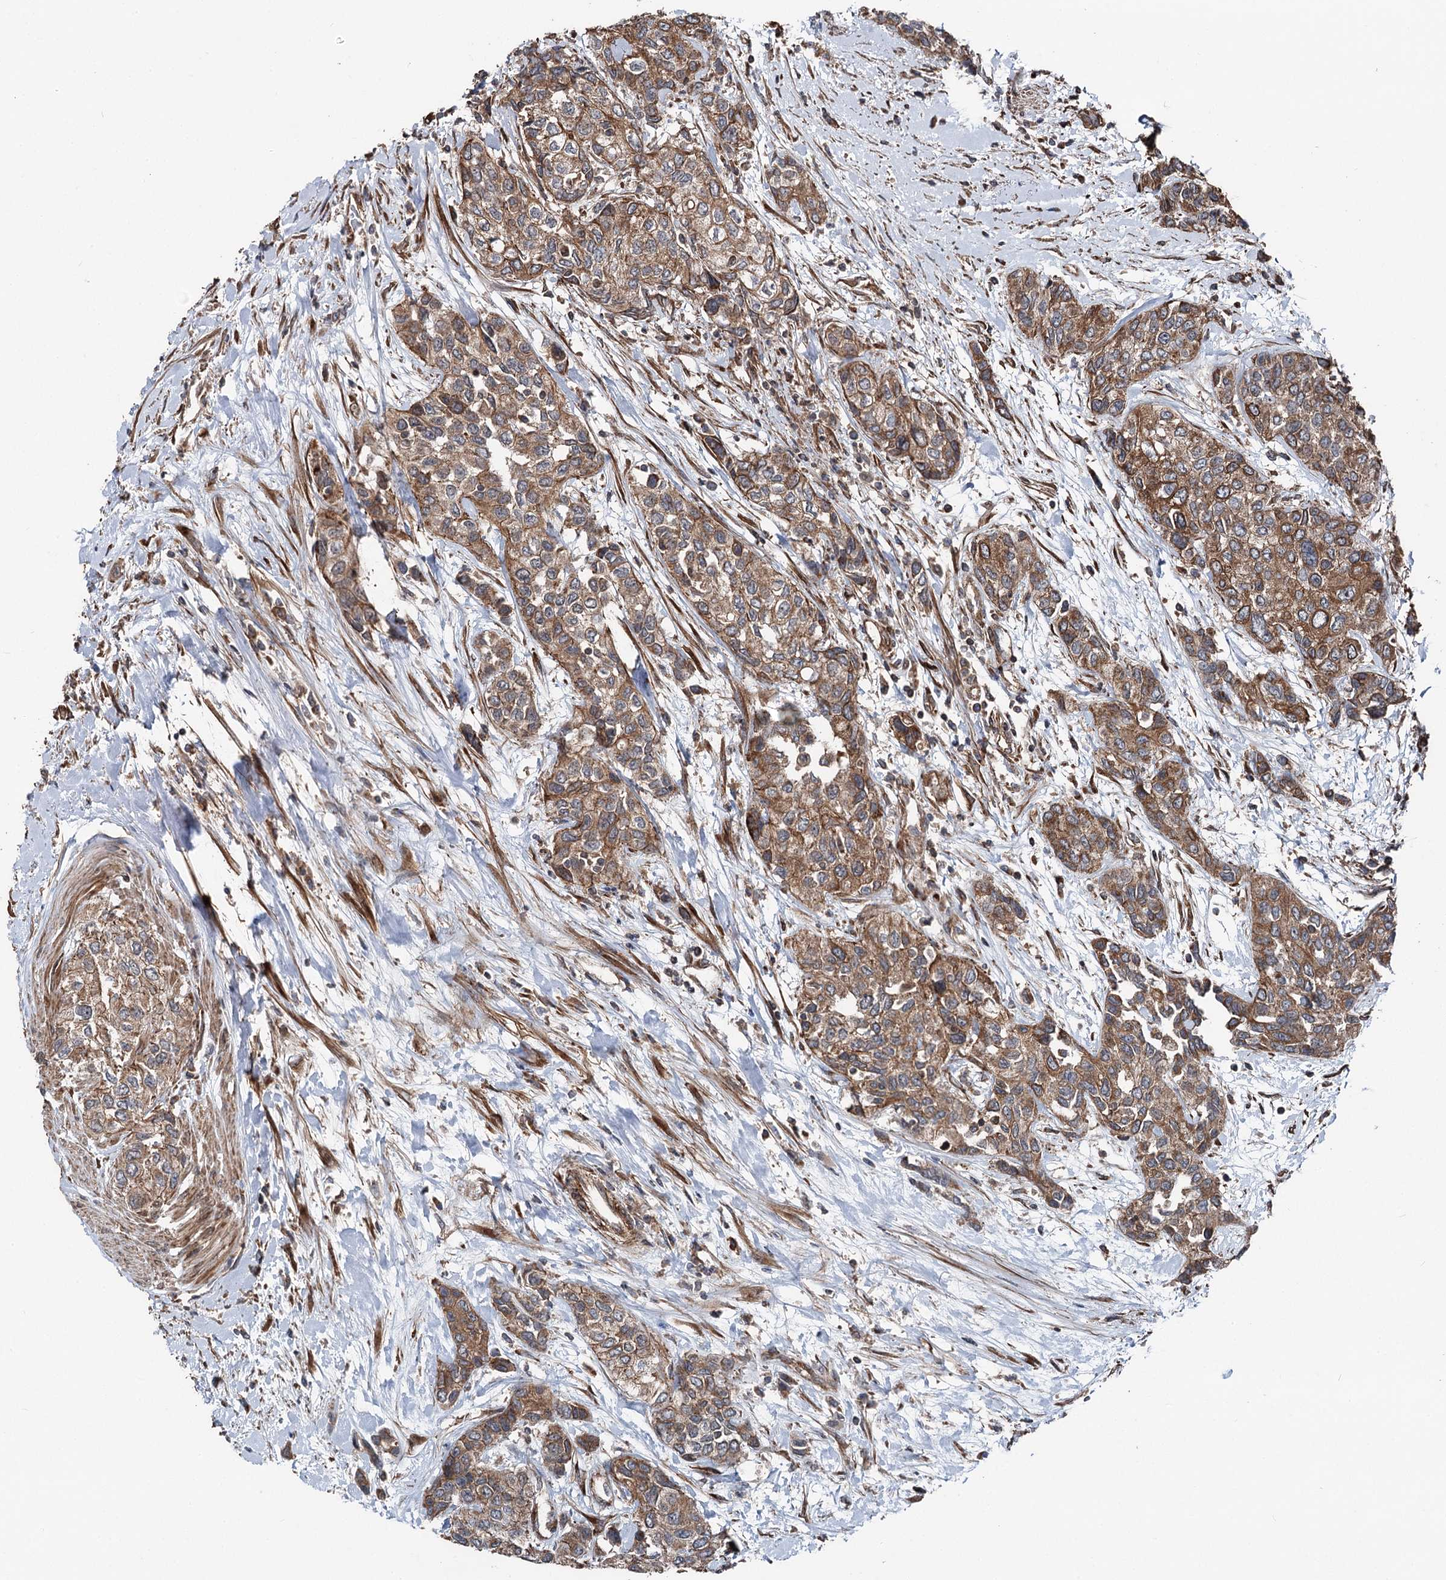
{"staining": {"intensity": "moderate", "quantity": ">75%", "location": "cytoplasmic/membranous"}, "tissue": "urothelial cancer", "cell_type": "Tumor cells", "image_type": "cancer", "snomed": [{"axis": "morphology", "description": "Normal tissue, NOS"}, {"axis": "morphology", "description": "Urothelial carcinoma, High grade"}, {"axis": "topography", "description": "Vascular tissue"}, {"axis": "topography", "description": "Urinary bladder"}], "caption": "Immunohistochemistry micrograph of neoplastic tissue: human urothelial carcinoma (high-grade) stained using immunohistochemistry shows medium levels of moderate protein expression localized specifically in the cytoplasmic/membranous of tumor cells, appearing as a cytoplasmic/membranous brown color.", "gene": "ITFG2", "patient": {"sex": "female", "age": 56}}